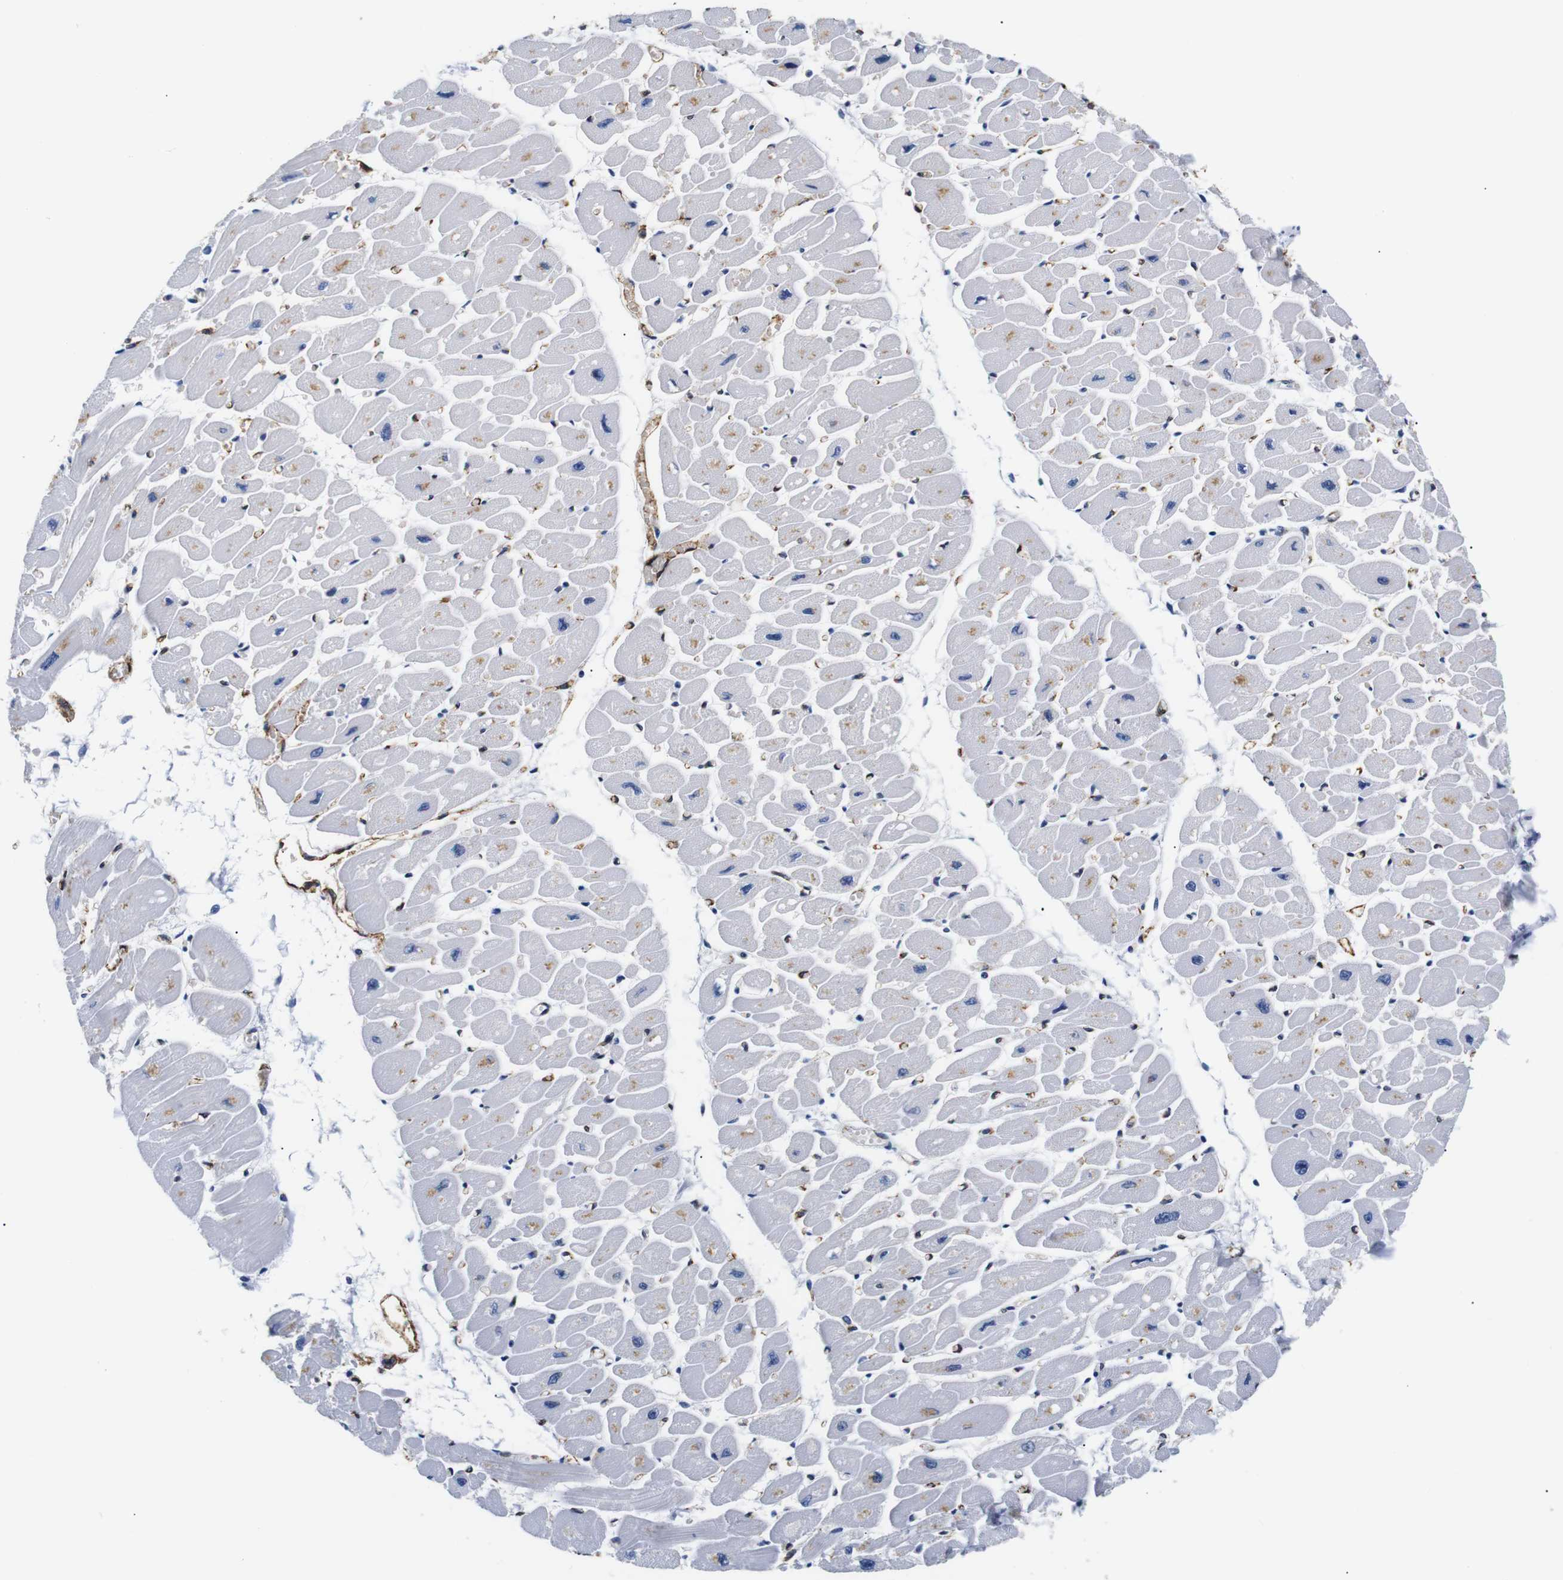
{"staining": {"intensity": "weak", "quantity": "<25%", "location": "cytoplasmic/membranous"}, "tissue": "heart muscle", "cell_type": "Cardiomyocytes", "image_type": "normal", "snomed": [{"axis": "morphology", "description": "Normal tissue, NOS"}, {"axis": "topography", "description": "Heart"}], "caption": "A photomicrograph of human heart muscle is negative for staining in cardiomyocytes. The staining is performed using DAB (3,3'-diaminobenzidine) brown chromogen with nuclei counter-stained in using hematoxylin.", "gene": "MUC4", "patient": {"sex": "female", "age": 54}}